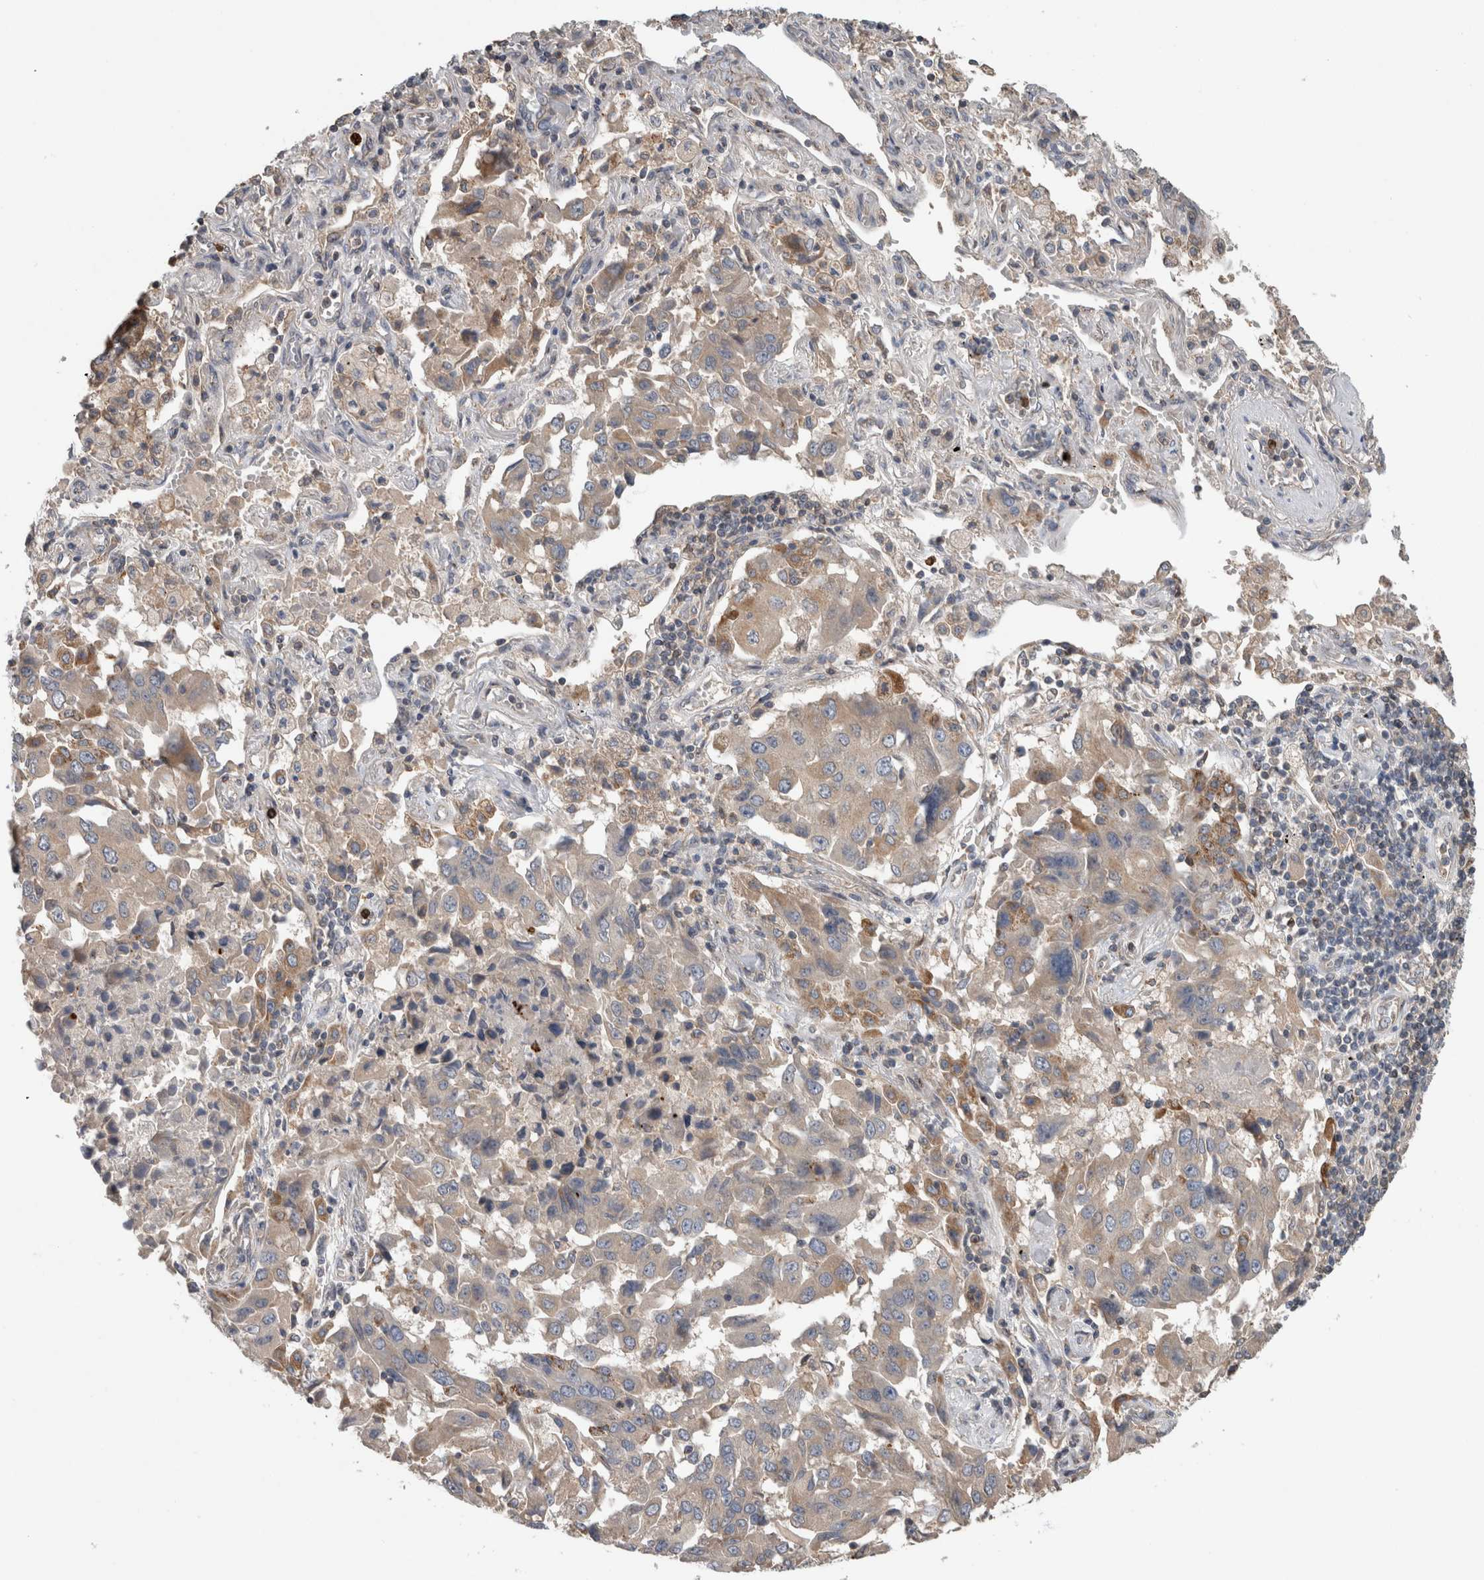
{"staining": {"intensity": "weak", "quantity": "<25%", "location": "cytoplasmic/membranous"}, "tissue": "lung cancer", "cell_type": "Tumor cells", "image_type": "cancer", "snomed": [{"axis": "morphology", "description": "Adenocarcinoma, NOS"}, {"axis": "topography", "description": "Lung"}], "caption": "Tumor cells are negative for brown protein staining in adenocarcinoma (lung).", "gene": "TARBP1", "patient": {"sex": "female", "age": 65}}